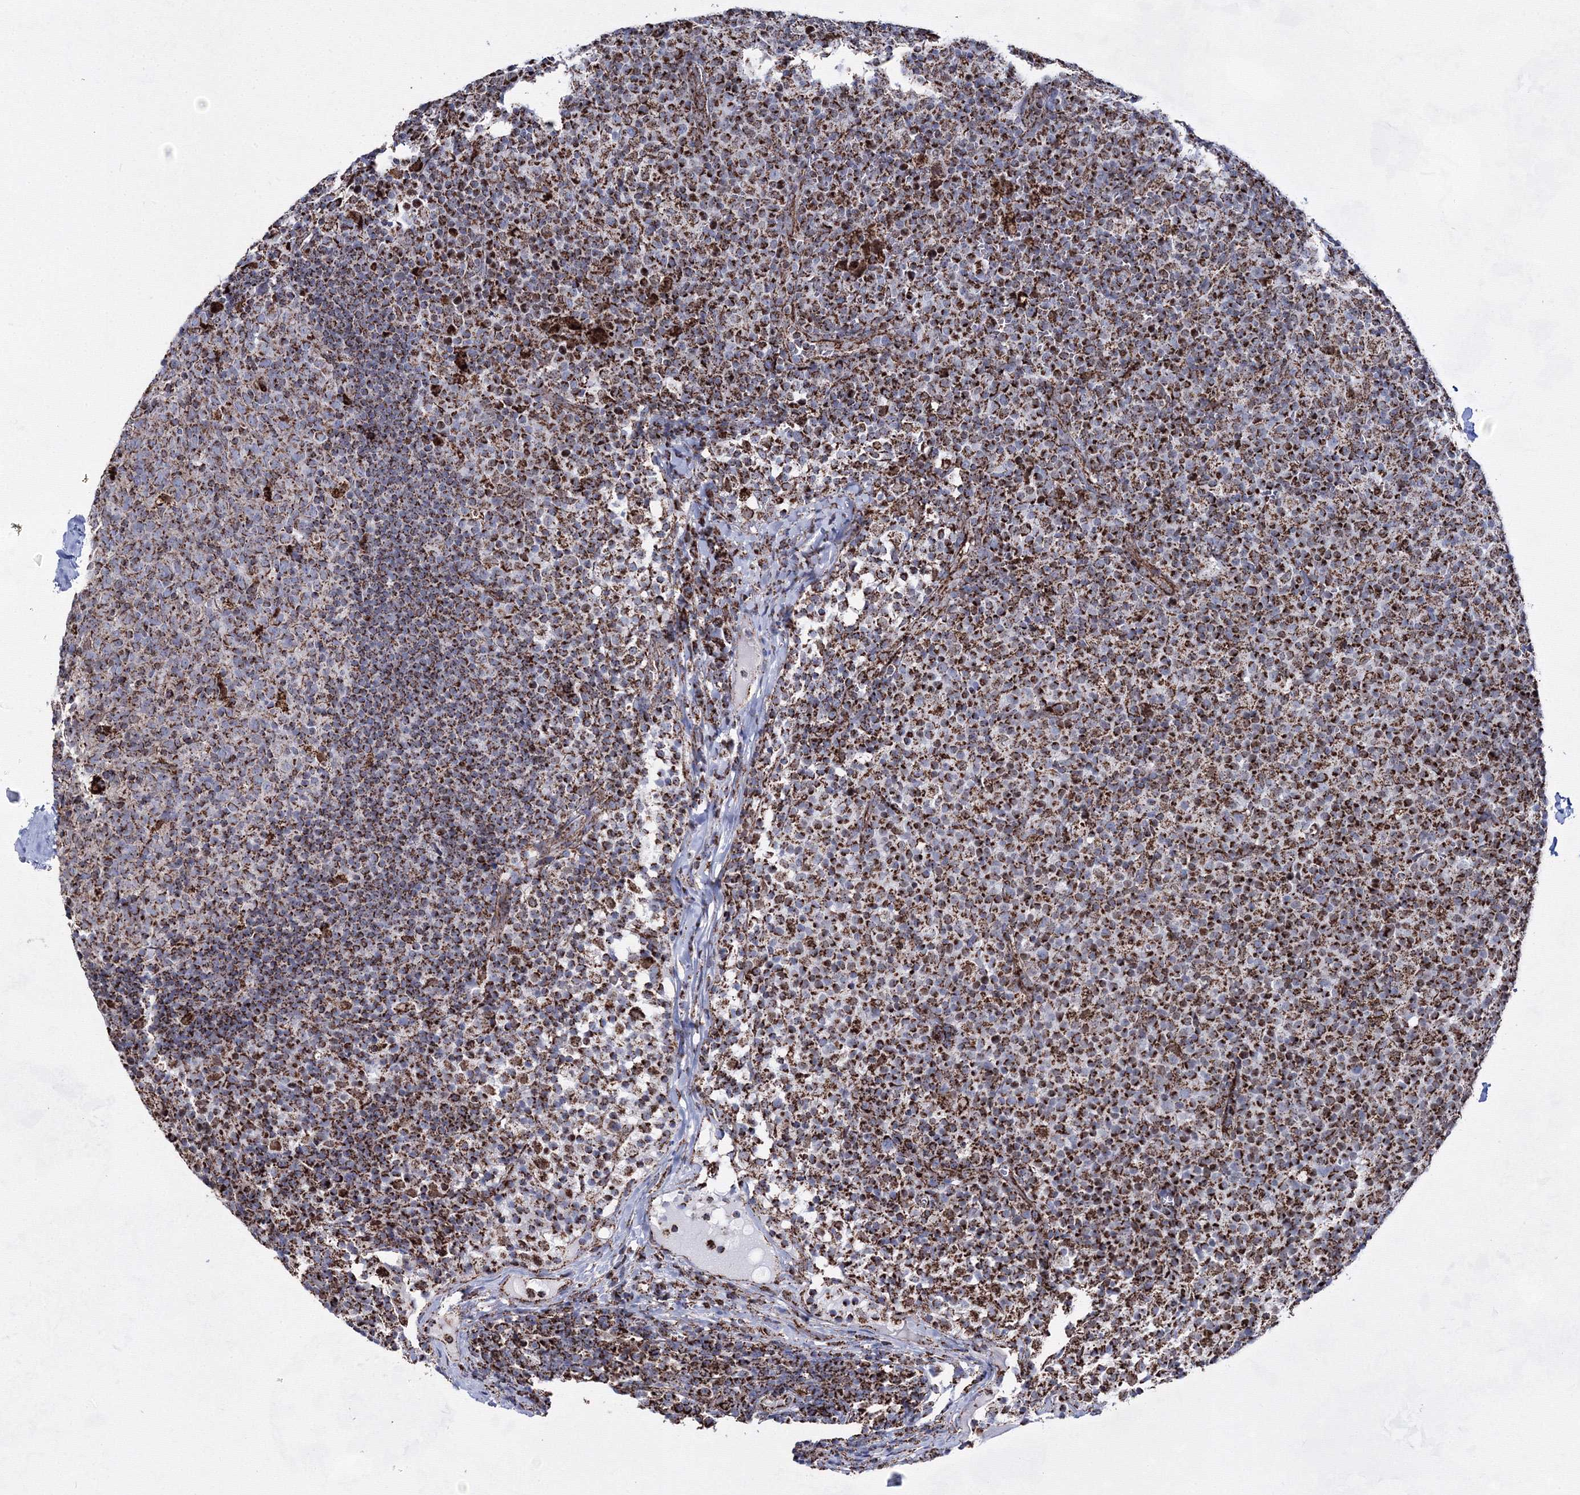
{"staining": {"intensity": "moderate", "quantity": "25%-75%", "location": "cytoplasmic/membranous"}, "tissue": "lymph node", "cell_type": "Germinal center cells", "image_type": "normal", "snomed": [{"axis": "morphology", "description": "Normal tissue, NOS"}, {"axis": "morphology", "description": "Inflammation, NOS"}, {"axis": "topography", "description": "Lymph node"}], "caption": "High-power microscopy captured an immunohistochemistry (IHC) micrograph of benign lymph node, revealing moderate cytoplasmic/membranous positivity in approximately 25%-75% of germinal center cells.", "gene": "HADHB", "patient": {"sex": "male", "age": 55}}